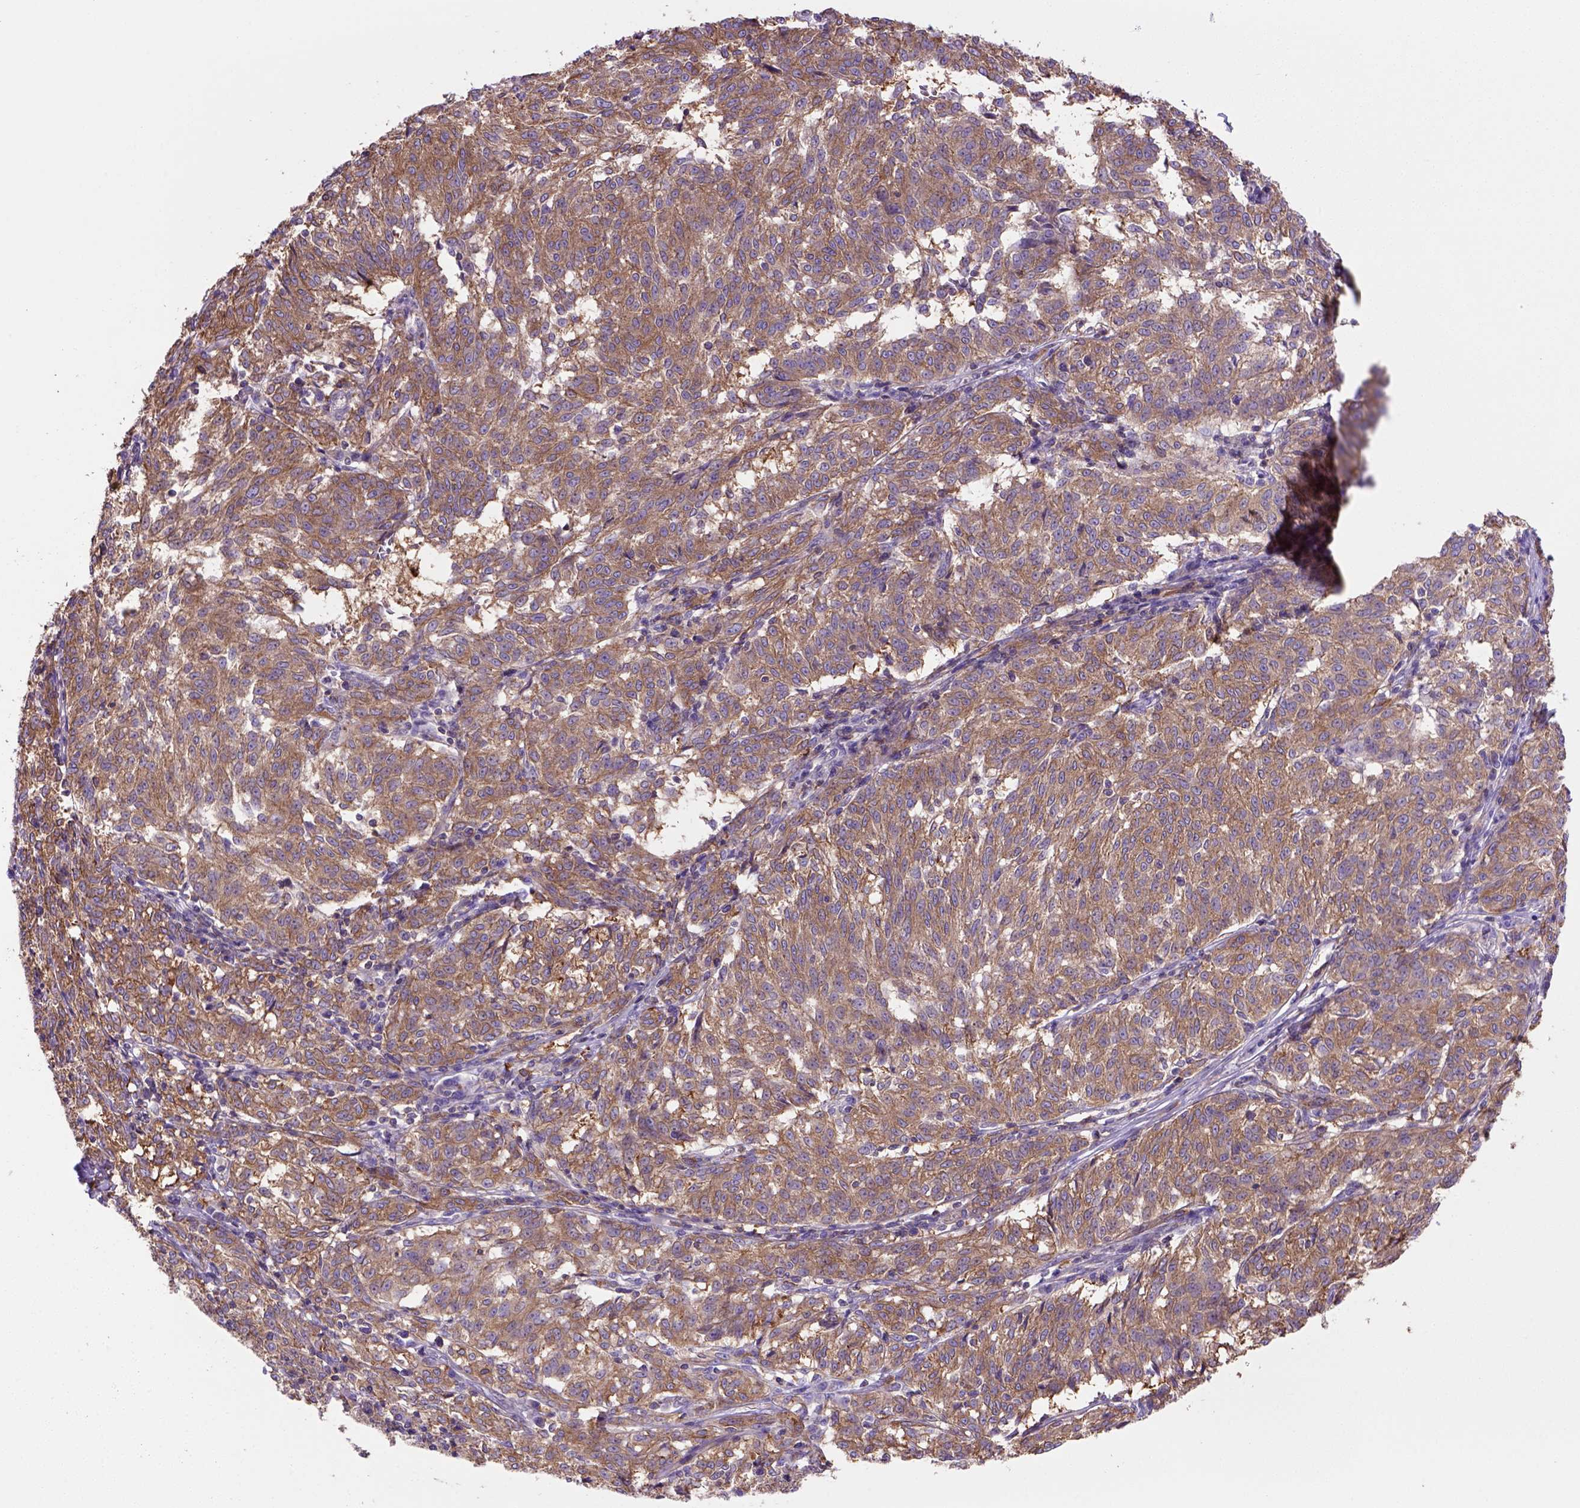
{"staining": {"intensity": "strong", "quantity": ">75%", "location": "cytoplasmic/membranous"}, "tissue": "melanoma", "cell_type": "Tumor cells", "image_type": "cancer", "snomed": [{"axis": "morphology", "description": "Malignant melanoma, NOS"}, {"axis": "topography", "description": "Skin"}], "caption": "Protein staining of melanoma tissue shows strong cytoplasmic/membranous positivity in about >75% of tumor cells. (IHC, brightfield microscopy, high magnification).", "gene": "PEX12", "patient": {"sex": "female", "age": 72}}